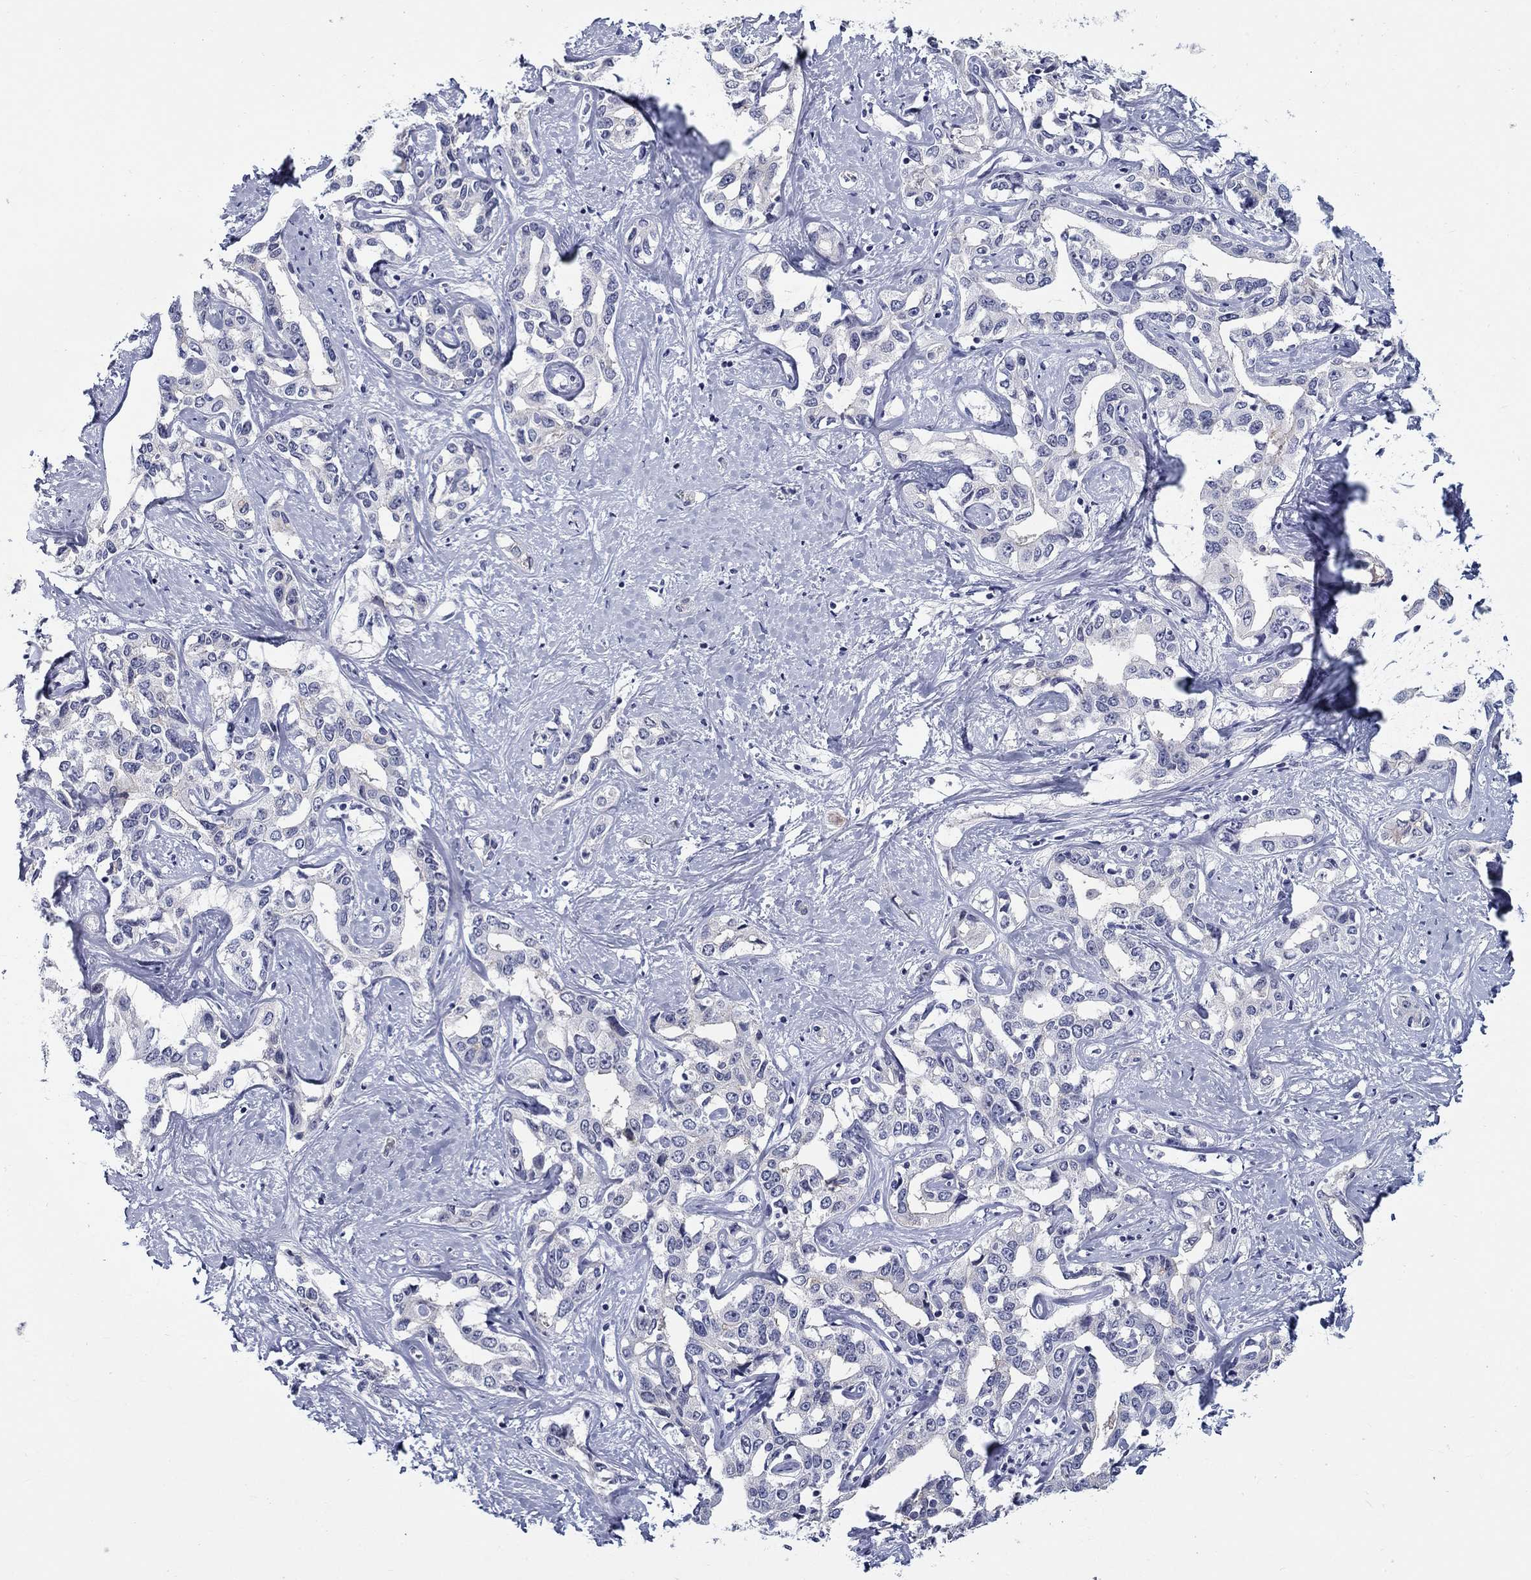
{"staining": {"intensity": "negative", "quantity": "none", "location": "none"}, "tissue": "liver cancer", "cell_type": "Tumor cells", "image_type": "cancer", "snomed": [{"axis": "morphology", "description": "Cholangiocarcinoma"}, {"axis": "topography", "description": "Liver"}], "caption": "High power microscopy histopathology image of an immunohistochemistry image of cholangiocarcinoma (liver), revealing no significant staining in tumor cells.", "gene": "C4orf19", "patient": {"sex": "male", "age": 59}}